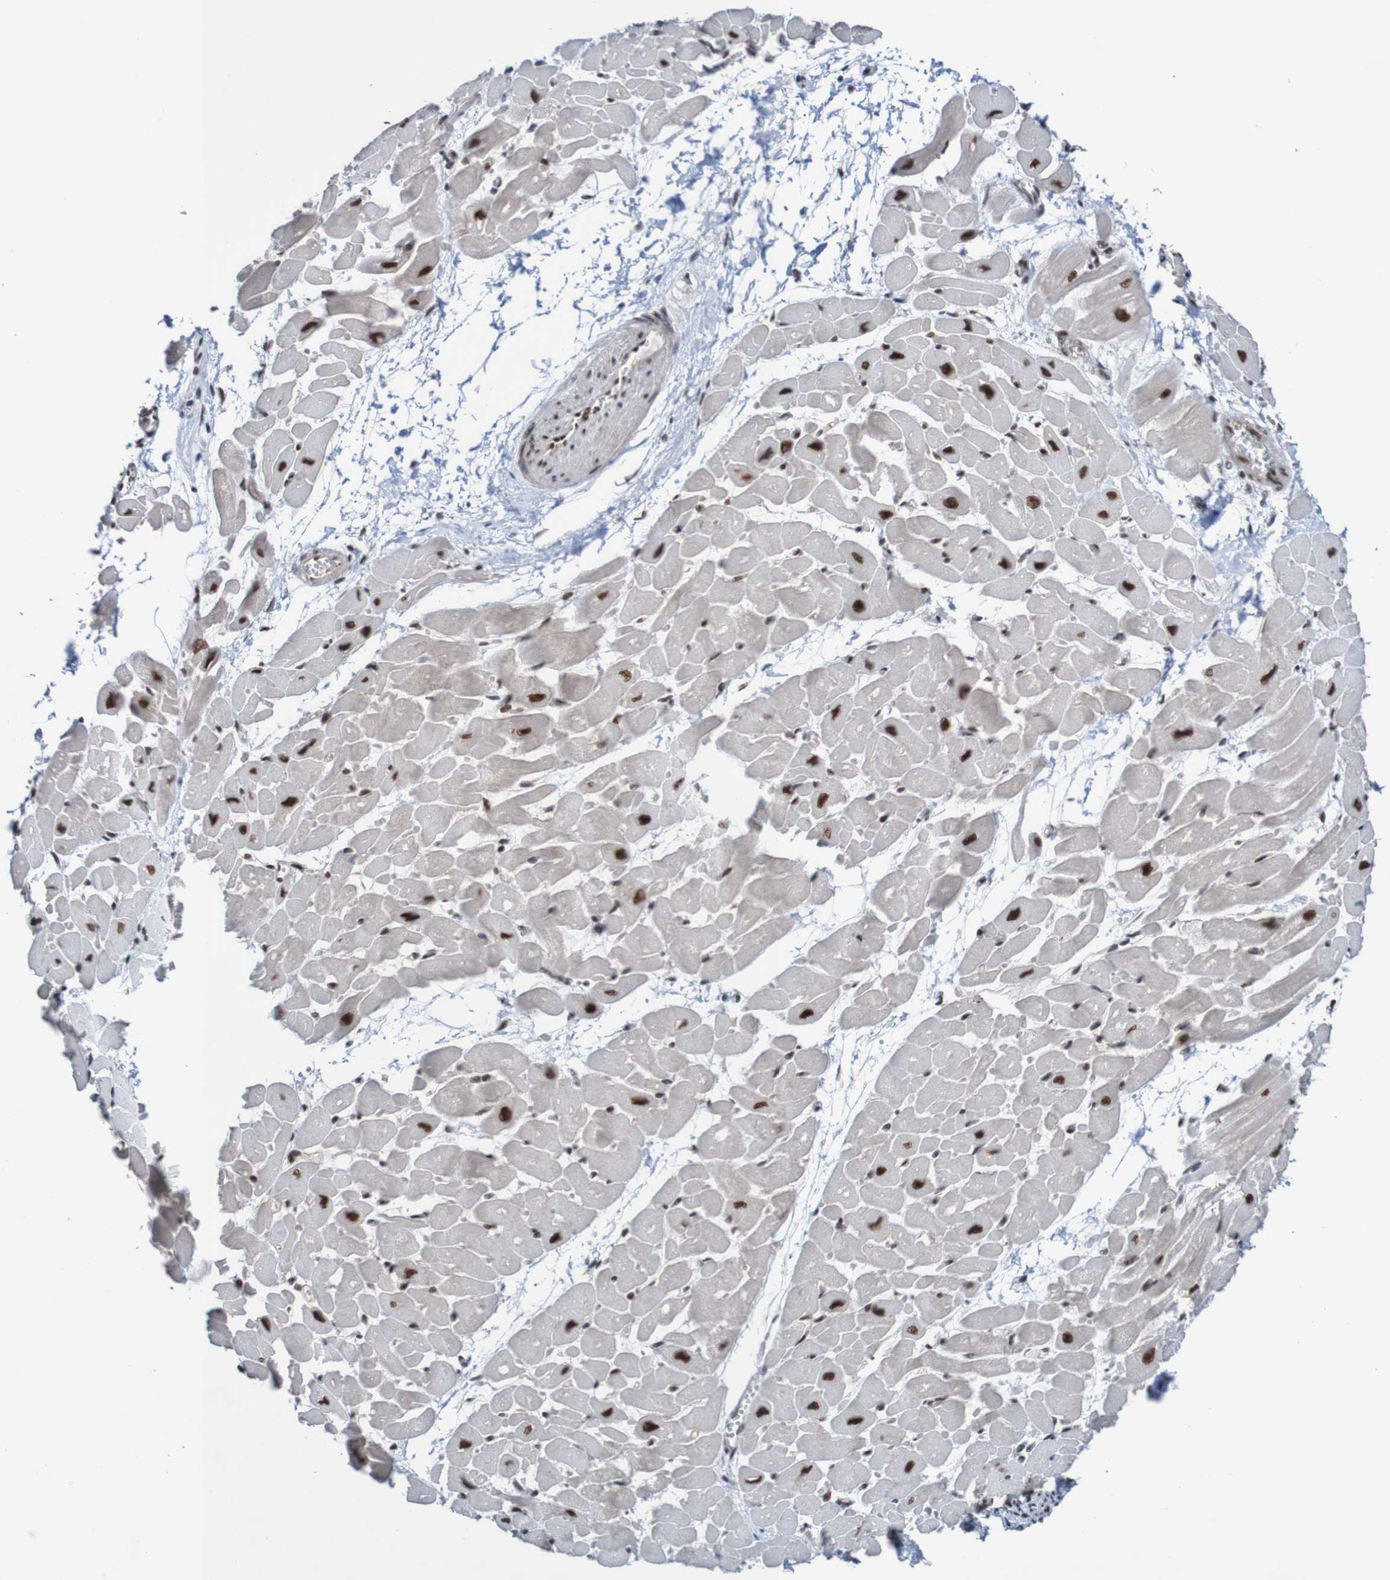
{"staining": {"intensity": "strong", "quantity": ">75%", "location": "nuclear"}, "tissue": "heart muscle", "cell_type": "Cardiomyocytes", "image_type": "normal", "snomed": [{"axis": "morphology", "description": "Normal tissue, NOS"}, {"axis": "topography", "description": "Heart"}], "caption": "An IHC image of benign tissue is shown. Protein staining in brown shows strong nuclear positivity in heart muscle within cardiomyocytes.", "gene": "CDC5L", "patient": {"sex": "male", "age": 45}}